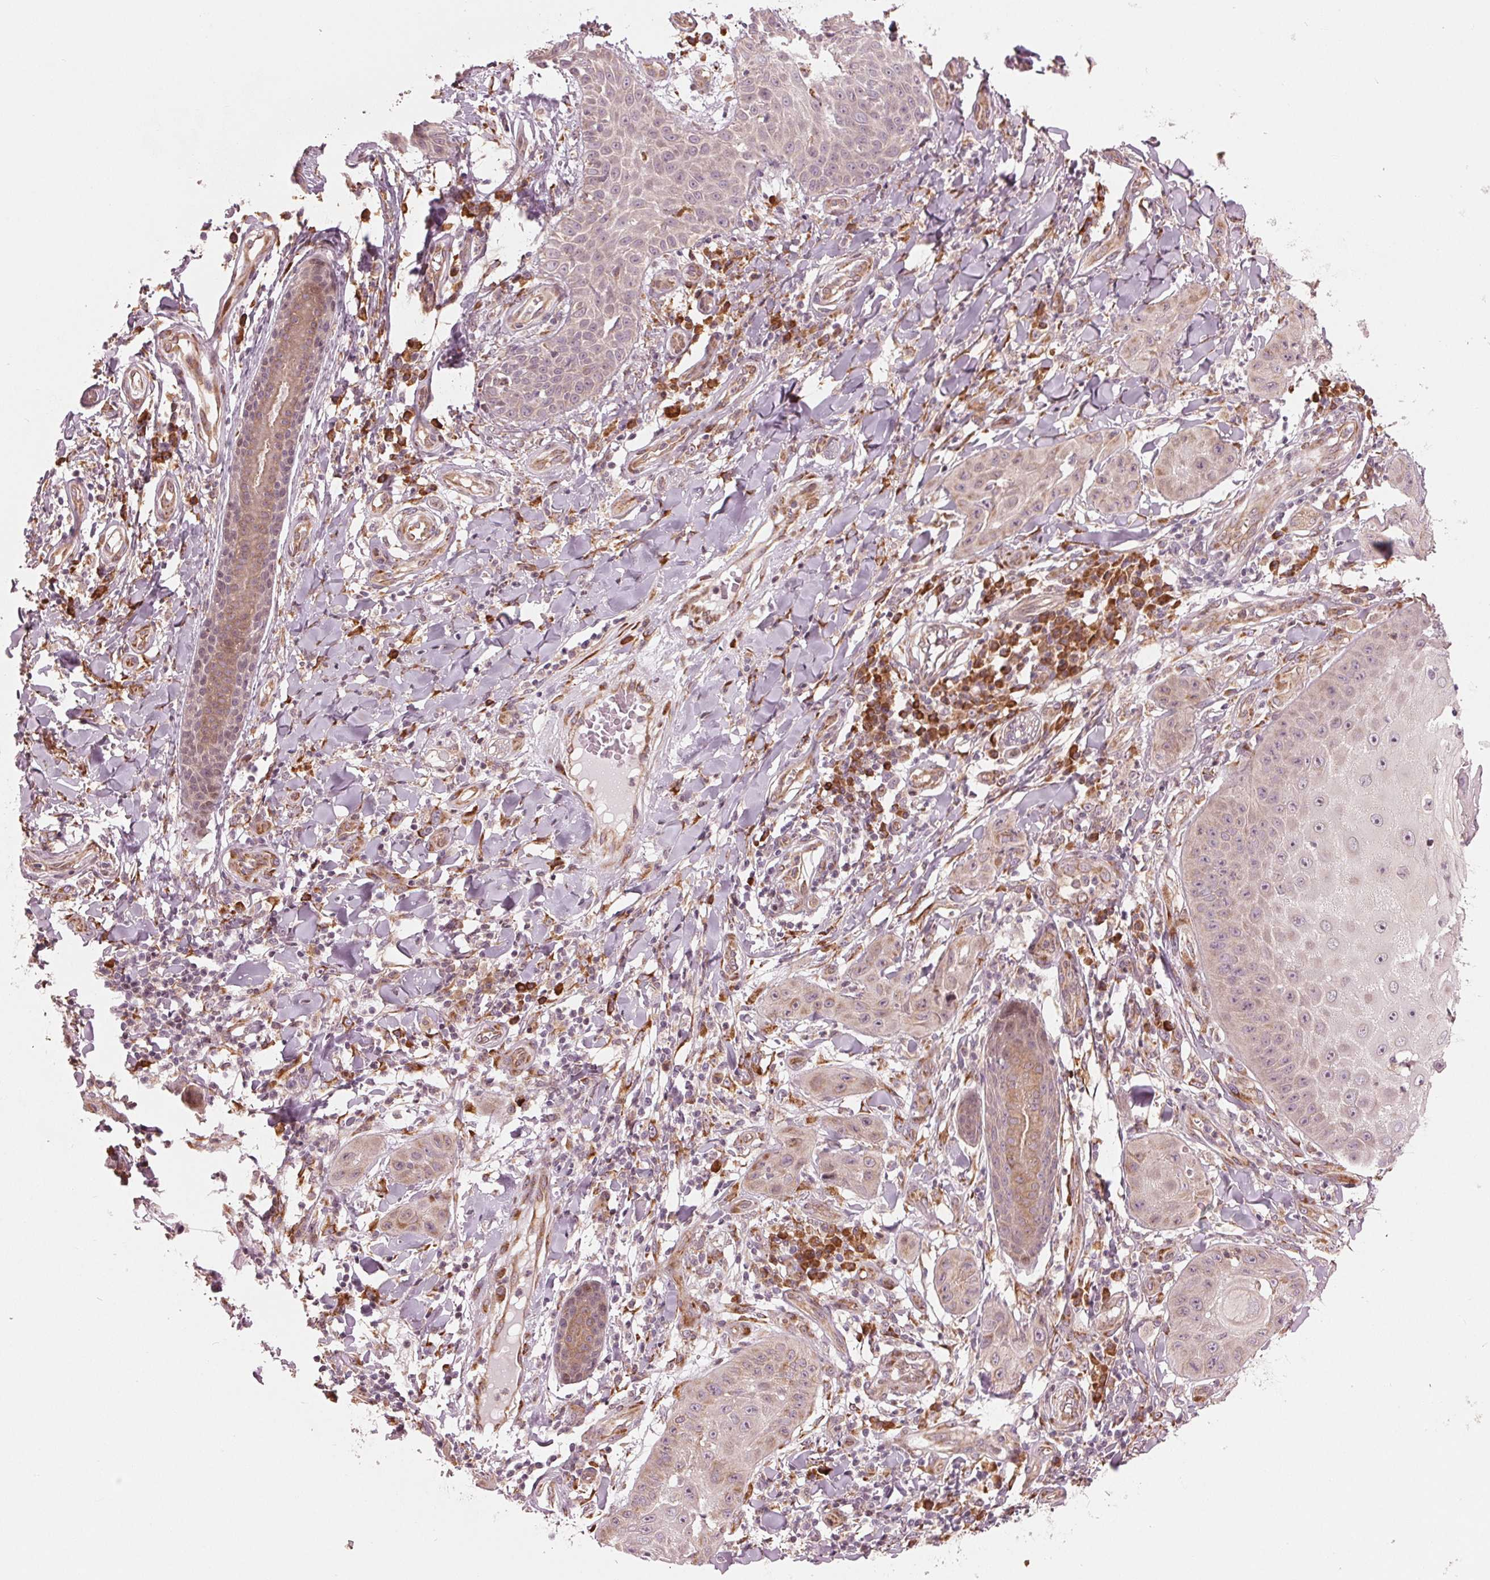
{"staining": {"intensity": "weak", "quantity": "25%-75%", "location": "cytoplasmic/membranous"}, "tissue": "skin cancer", "cell_type": "Tumor cells", "image_type": "cancer", "snomed": [{"axis": "morphology", "description": "Squamous cell carcinoma, NOS"}, {"axis": "topography", "description": "Skin"}], "caption": "Skin cancer stained for a protein exhibits weak cytoplasmic/membranous positivity in tumor cells.", "gene": "CMIP", "patient": {"sex": "male", "age": 70}}